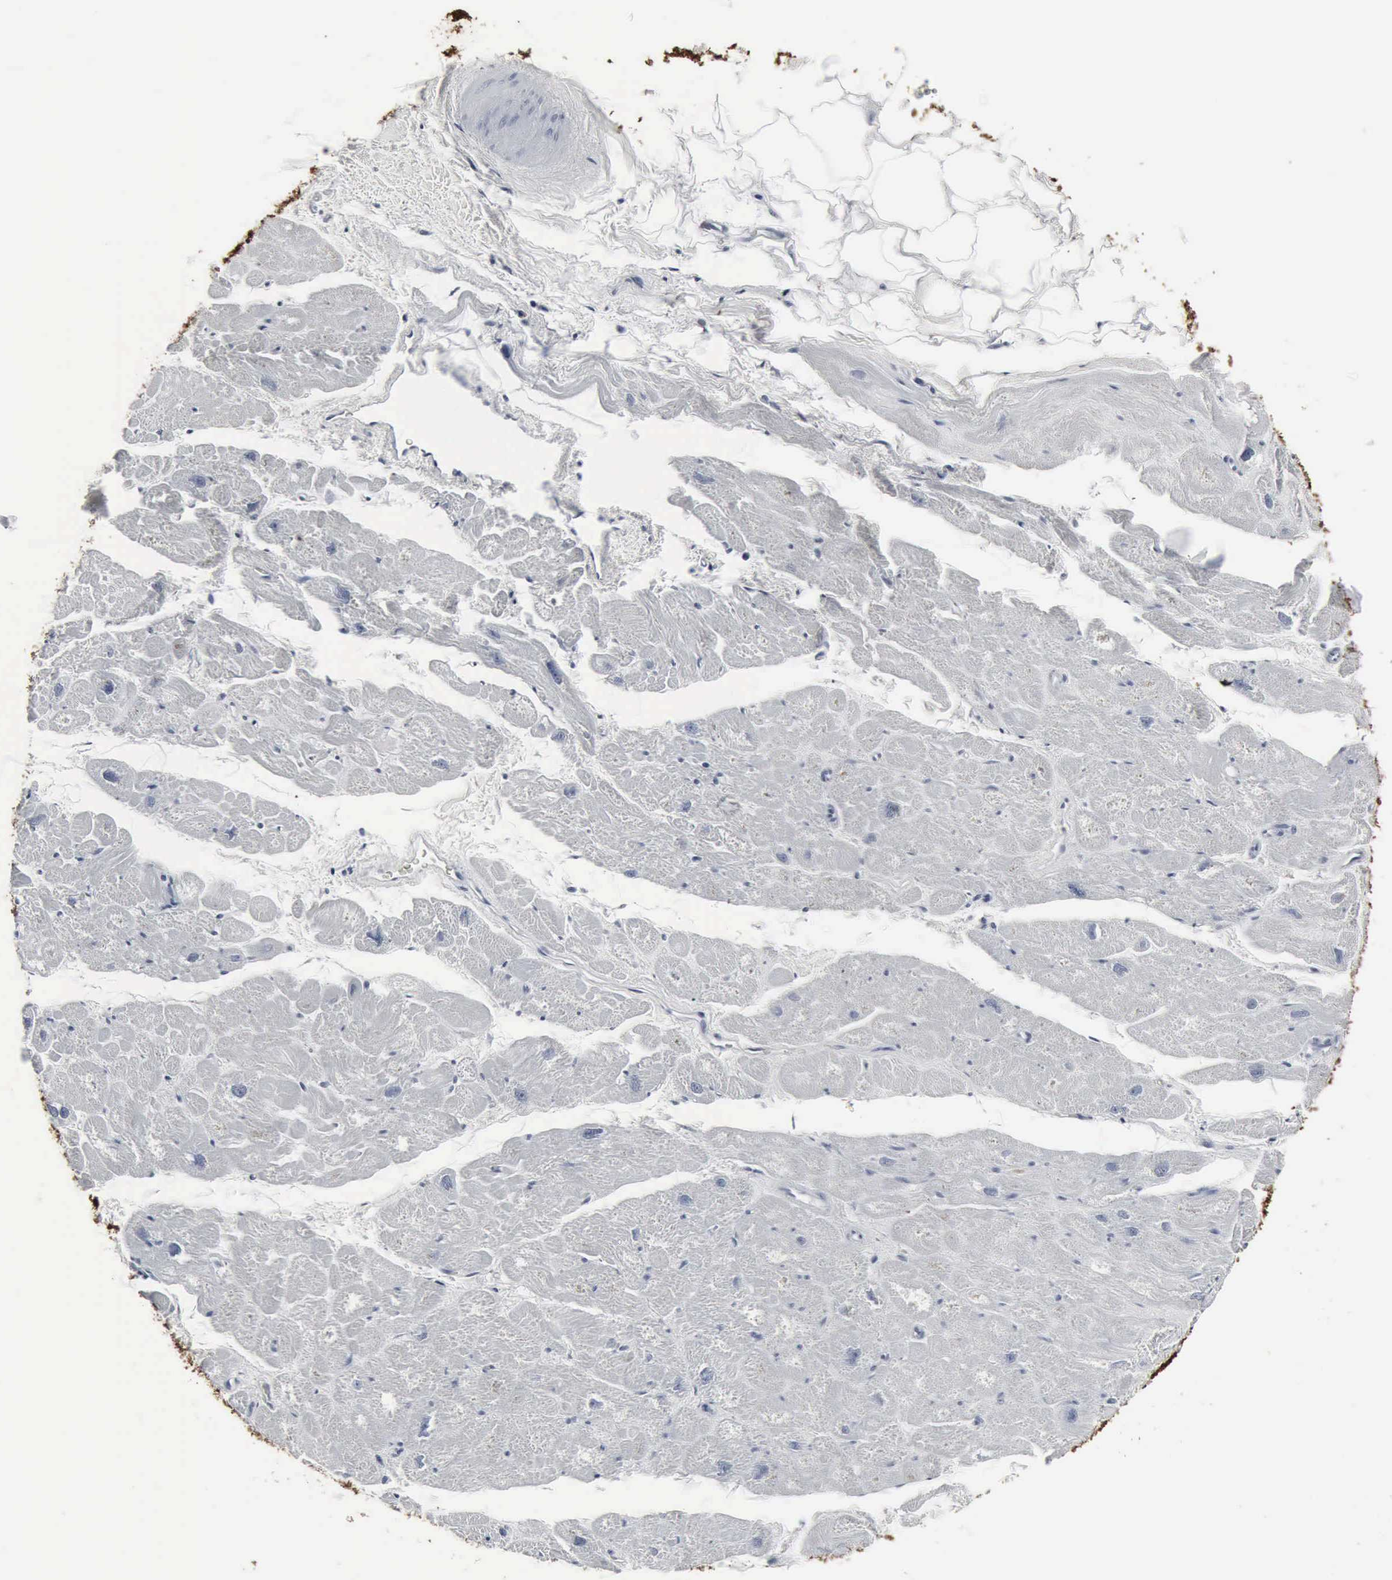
{"staining": {"intensity": "negative", "quantity": "none", "location": "none"}, "tissue": "heart muscle", "cell_type": "Cardiomyocytes", "image_type": "normal", "snomed": [{"axis": "morphology", "description": "Normal tissue, NOS"}, {"axis": "topography", "description": "Heart"}], "caption": "The micrograph shows no staining of cardiomyocytes in unremarkable heart muscle. (DAB (3,3'-diaminobenzidine) immunohistochemistry (IHC), high magnification).", "gene": "SNAP25", "patient": {"sex": "male", "age": 49}}